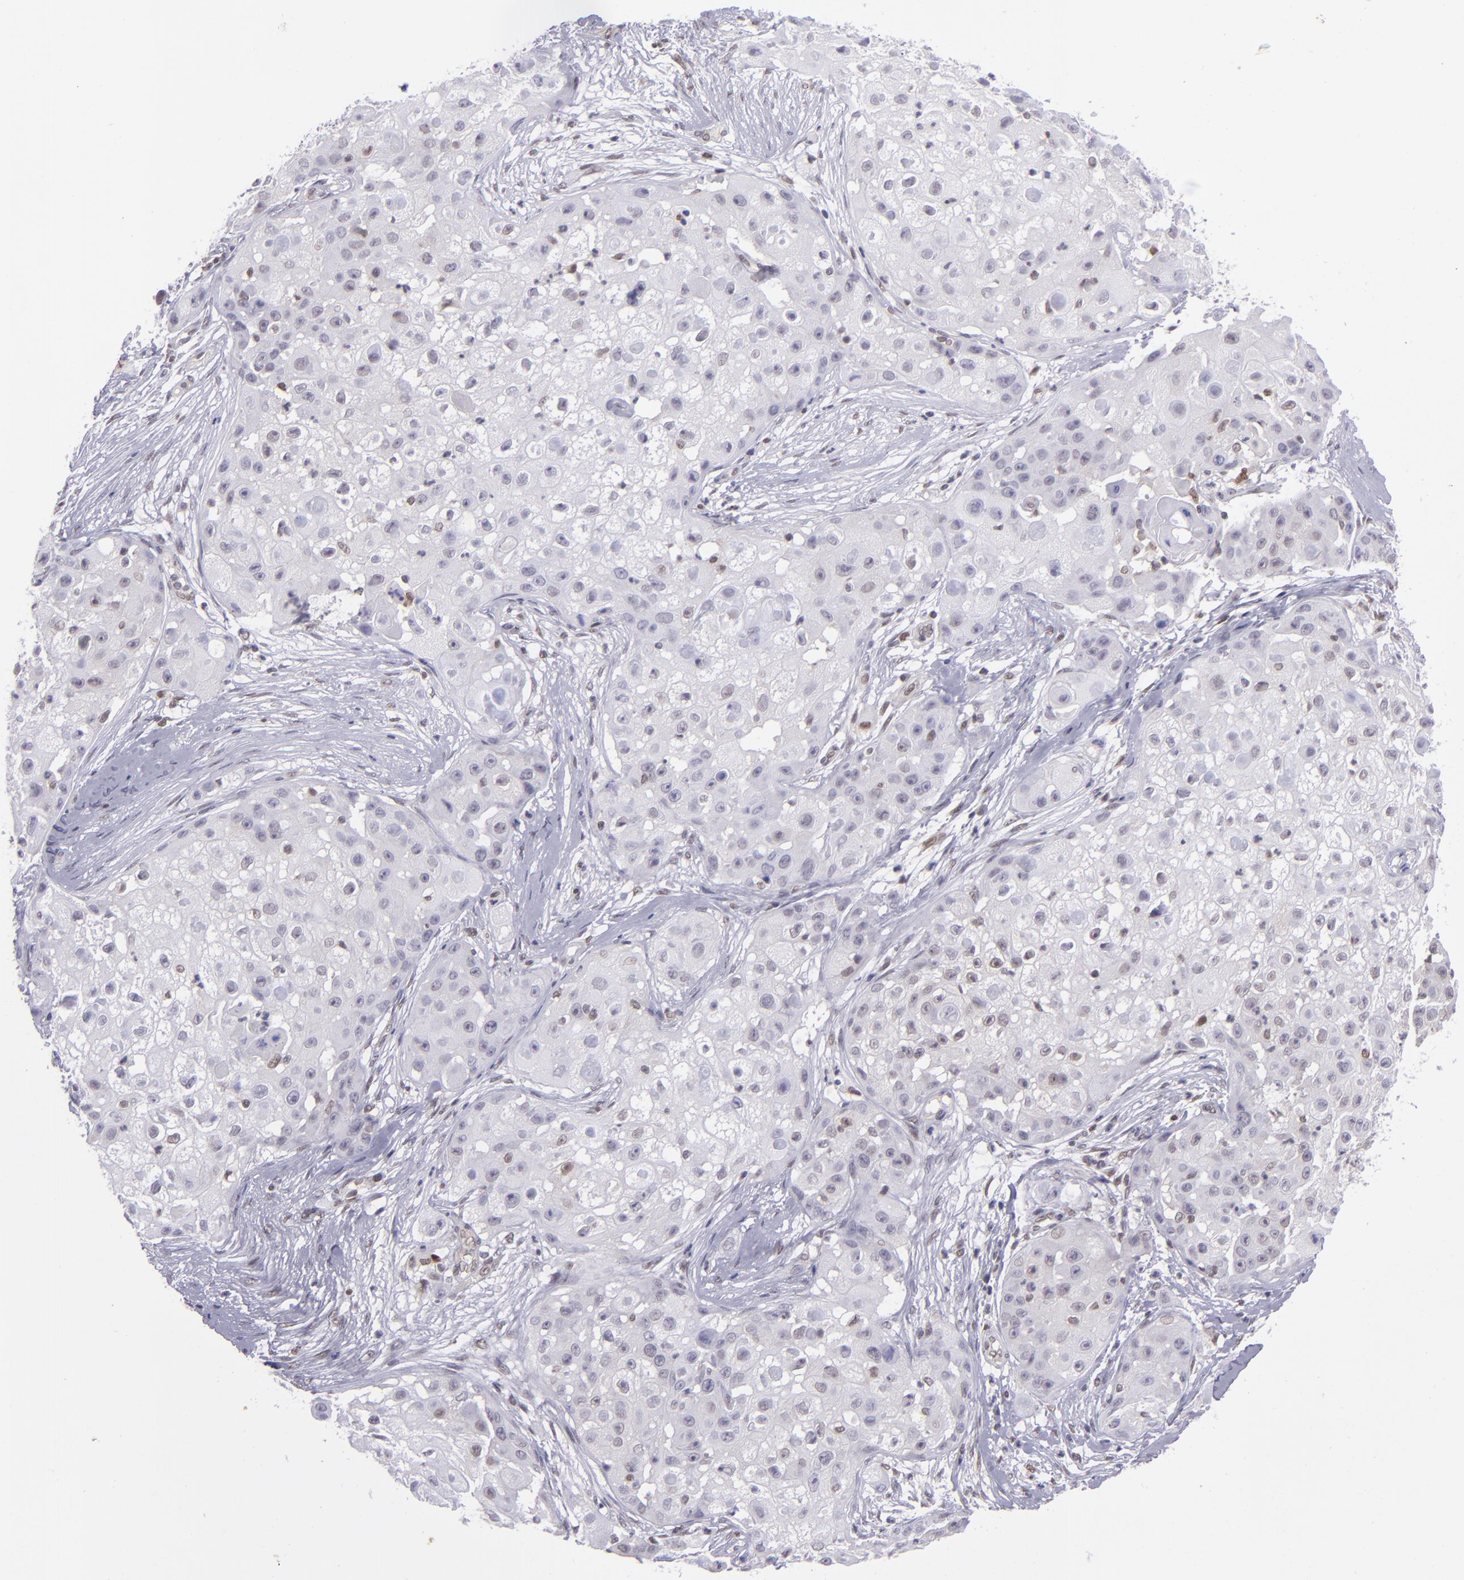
{"staining": {"intensity": "negative", "quantity": "none", "location": "none"}, "tissue": "skin cancer", "cell_type": "Tumor cells", "image_type": "cancer", "snomed": [{"axis": "morphology", "description": "Squamous cell carcinoma, NOS"}, {"axis": "topography", "description": "Skin"}], "caption": "Skin squamous cell carcinoma was stained to show a protein in brown. There is no significant positivity in tumor cells. Nuclei are stained in blue.", "gene": "BAG1", "patient": {"sex": "female", "age": 57}}